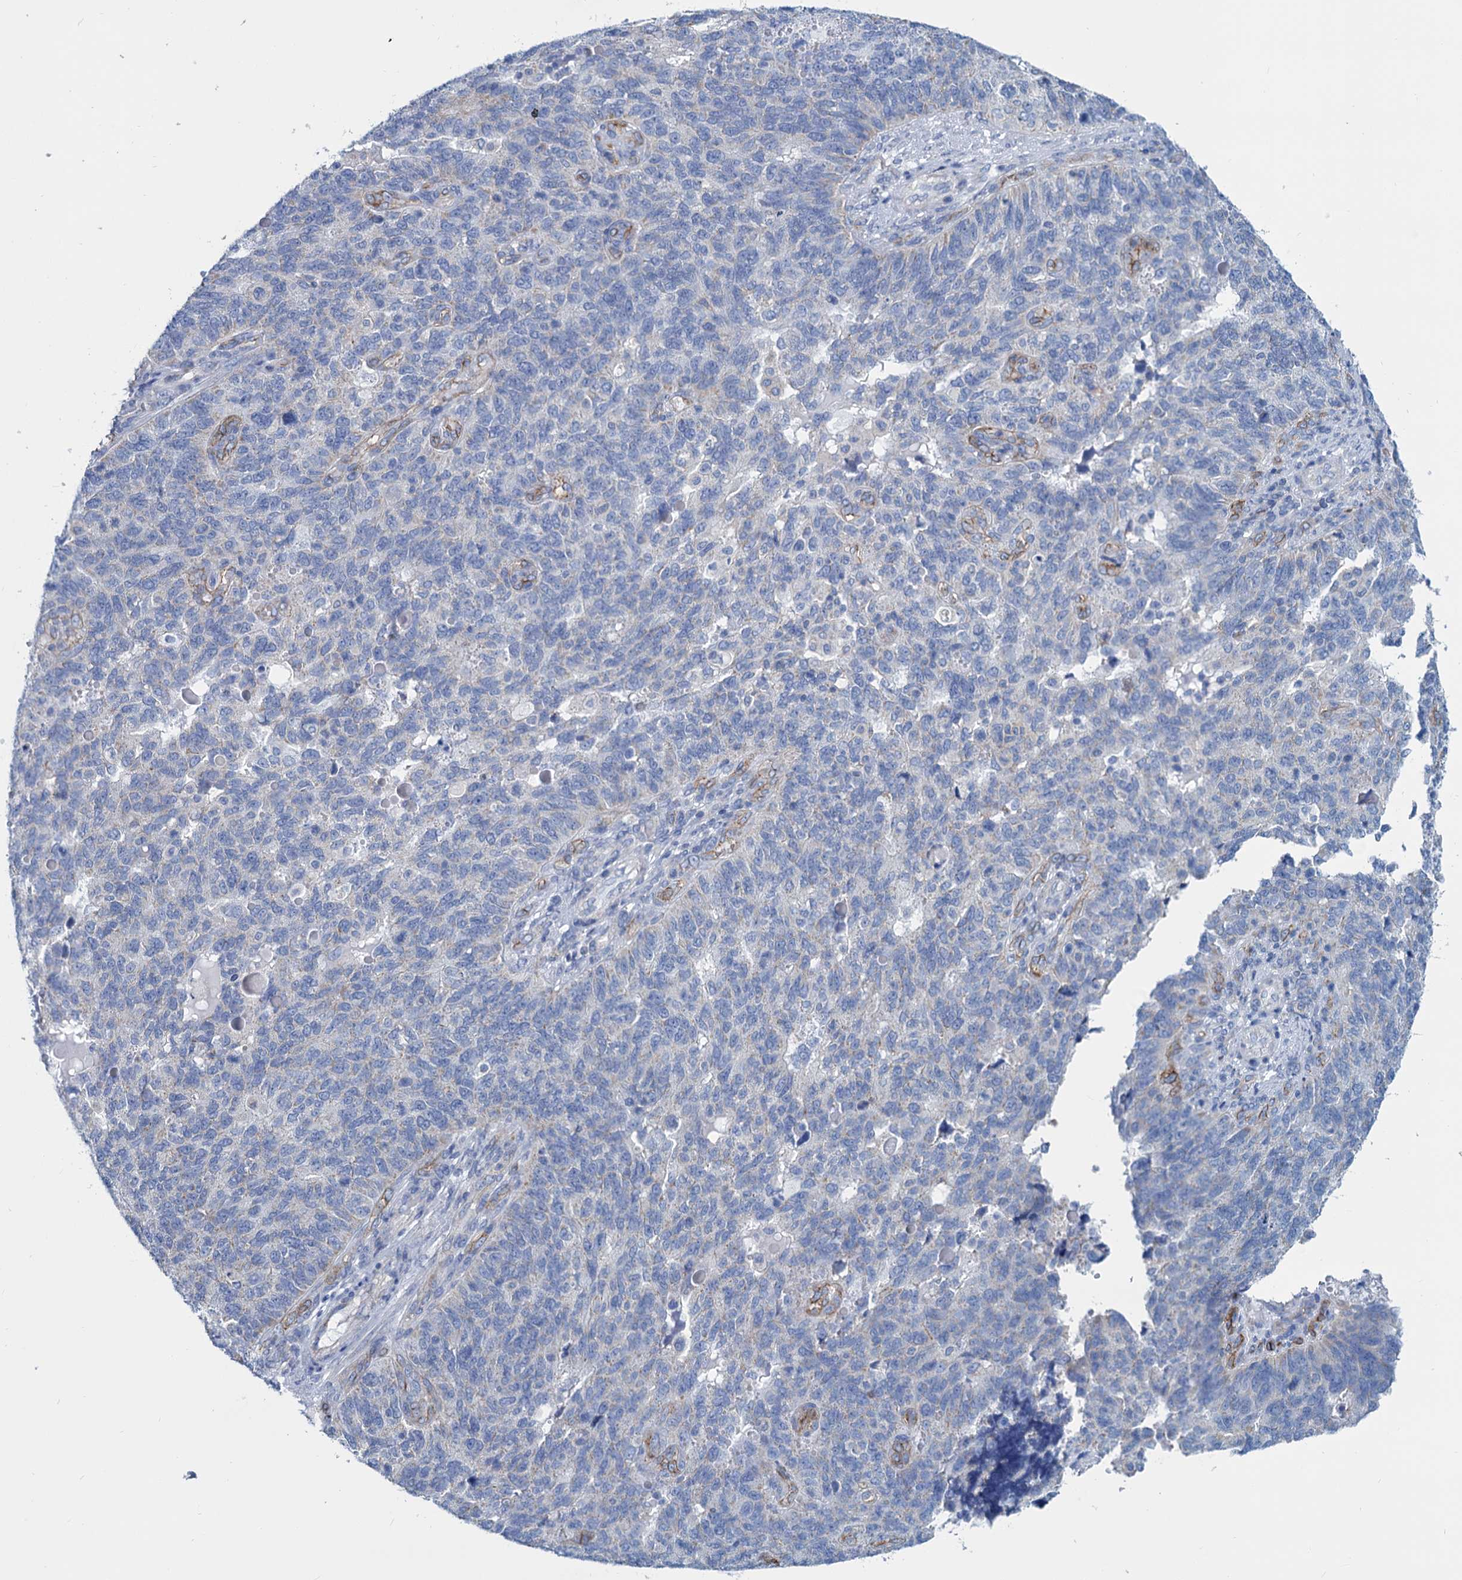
{"staining": {"intensity": "negative", "quantity": "none", "location": "none"}, "tissue": "endometrial cancer", "cell_type": "Tumor cells", "image_type": "cancer", "snomed": [{"axis": "morphology", "description": "Adenocarcinoma, NOS"}, {"axis": "topography", "description": "Endometrium"}], "caption": "Tumor cells show no significant protein staining in endometrial cancer (adenocarcinoma). The staining is performed using DAB brown chromogen with nuclei counter-stained in using hematoxylin.", "gene": "SLC1A3", "patient": {"sex": "female", "age": 66}}